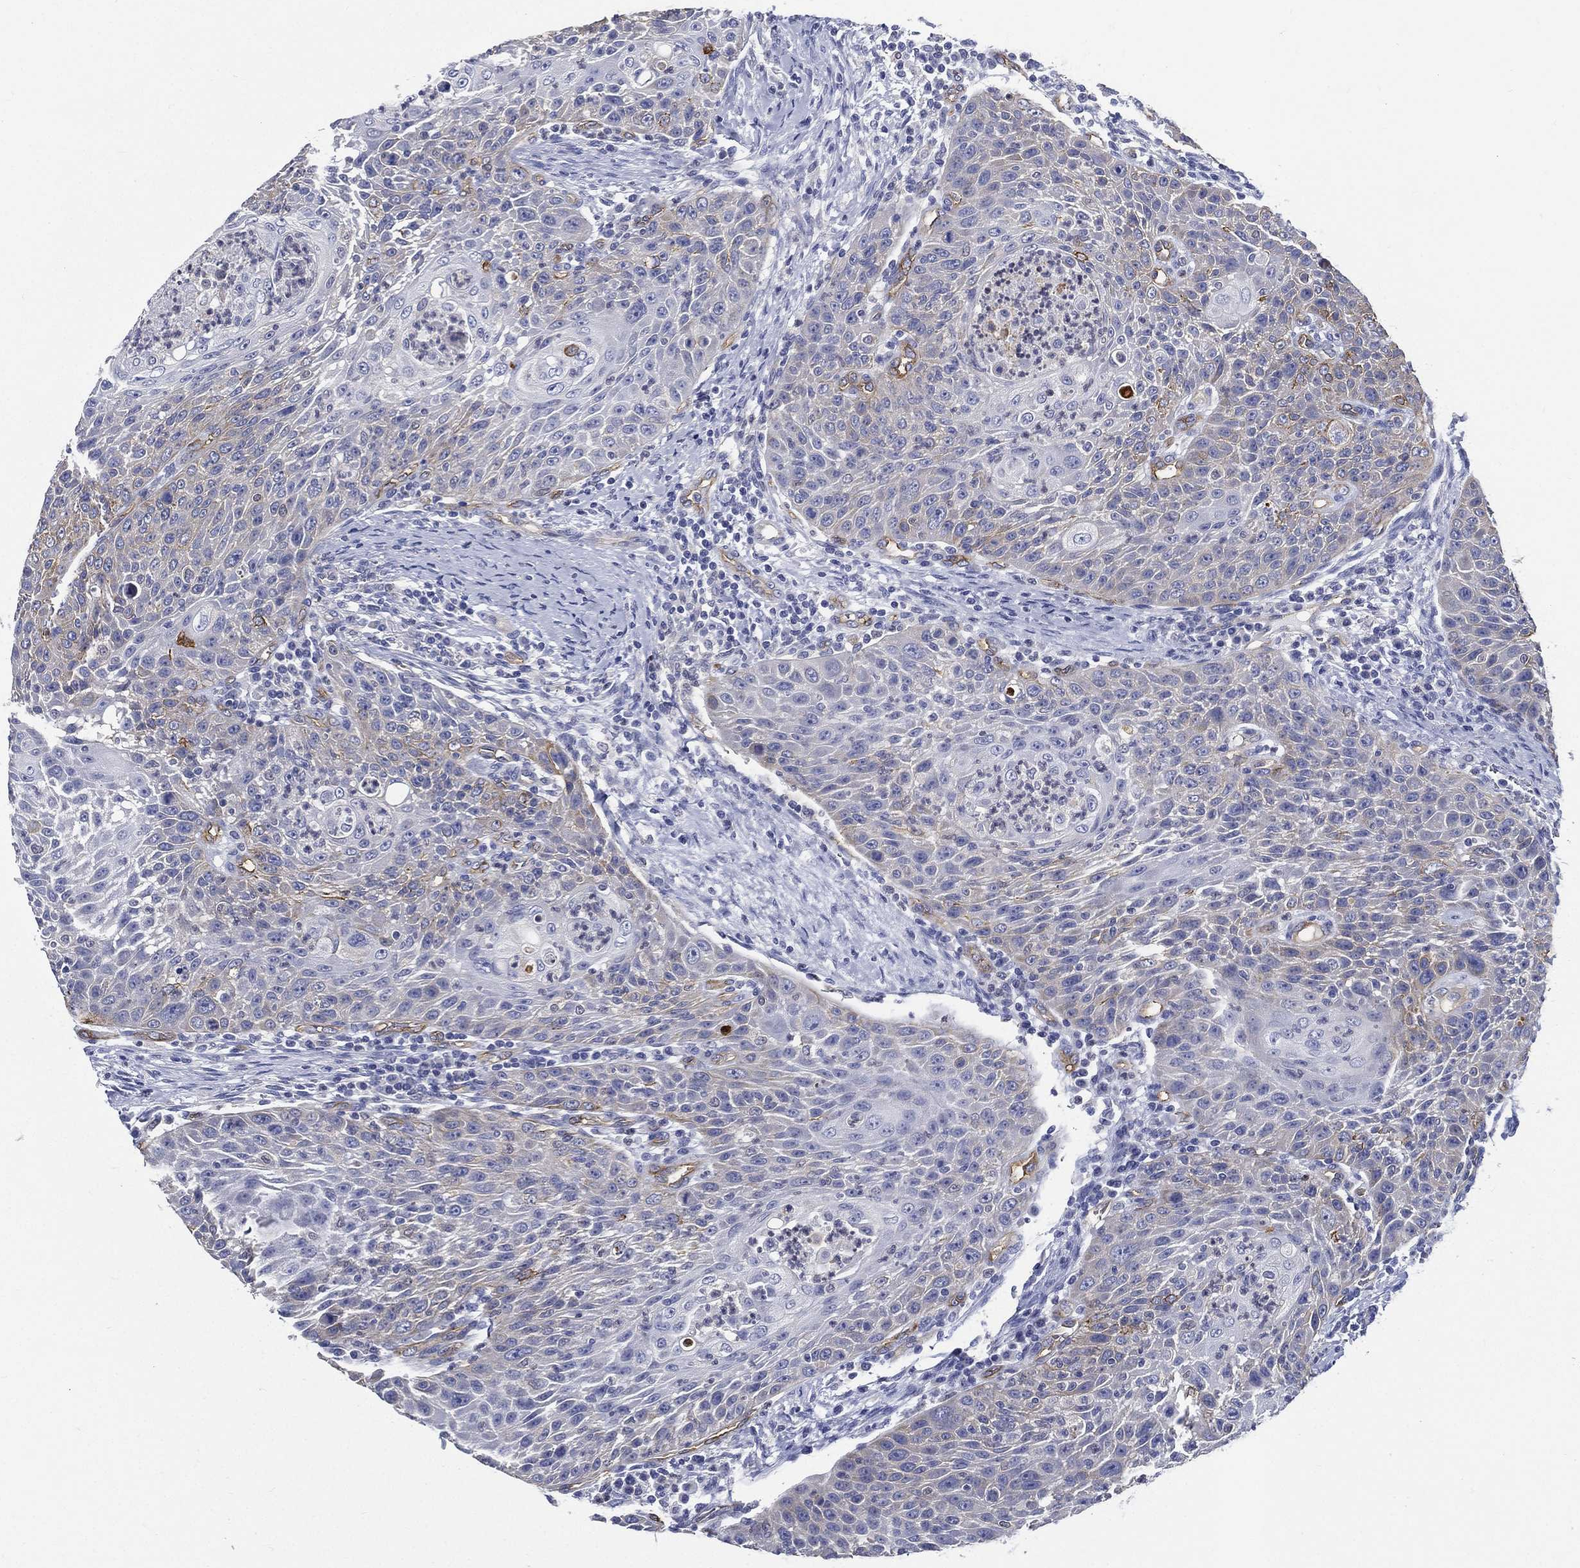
{"staining": {"intensity": "negative", "quantity": "none", "location": "none"}, "tissue": "head and neck cancer", "cell_type": "Tumor cells", "image_type": "cancer", "snomed": [{"axis": "morphology", "description": "Squamous cell carcinoma, NOS"}, {"axis": "topography", "description": "Head-Neck"}], "caption": "A high-resolution photomicrograph shows immunohistochemistry staining of head and neck cancer (squamous cell carcinoma), which shows no significant expression in tumor cells.", "gene": "NEDD9", "patient": {"sex": "male", "age": 69}}